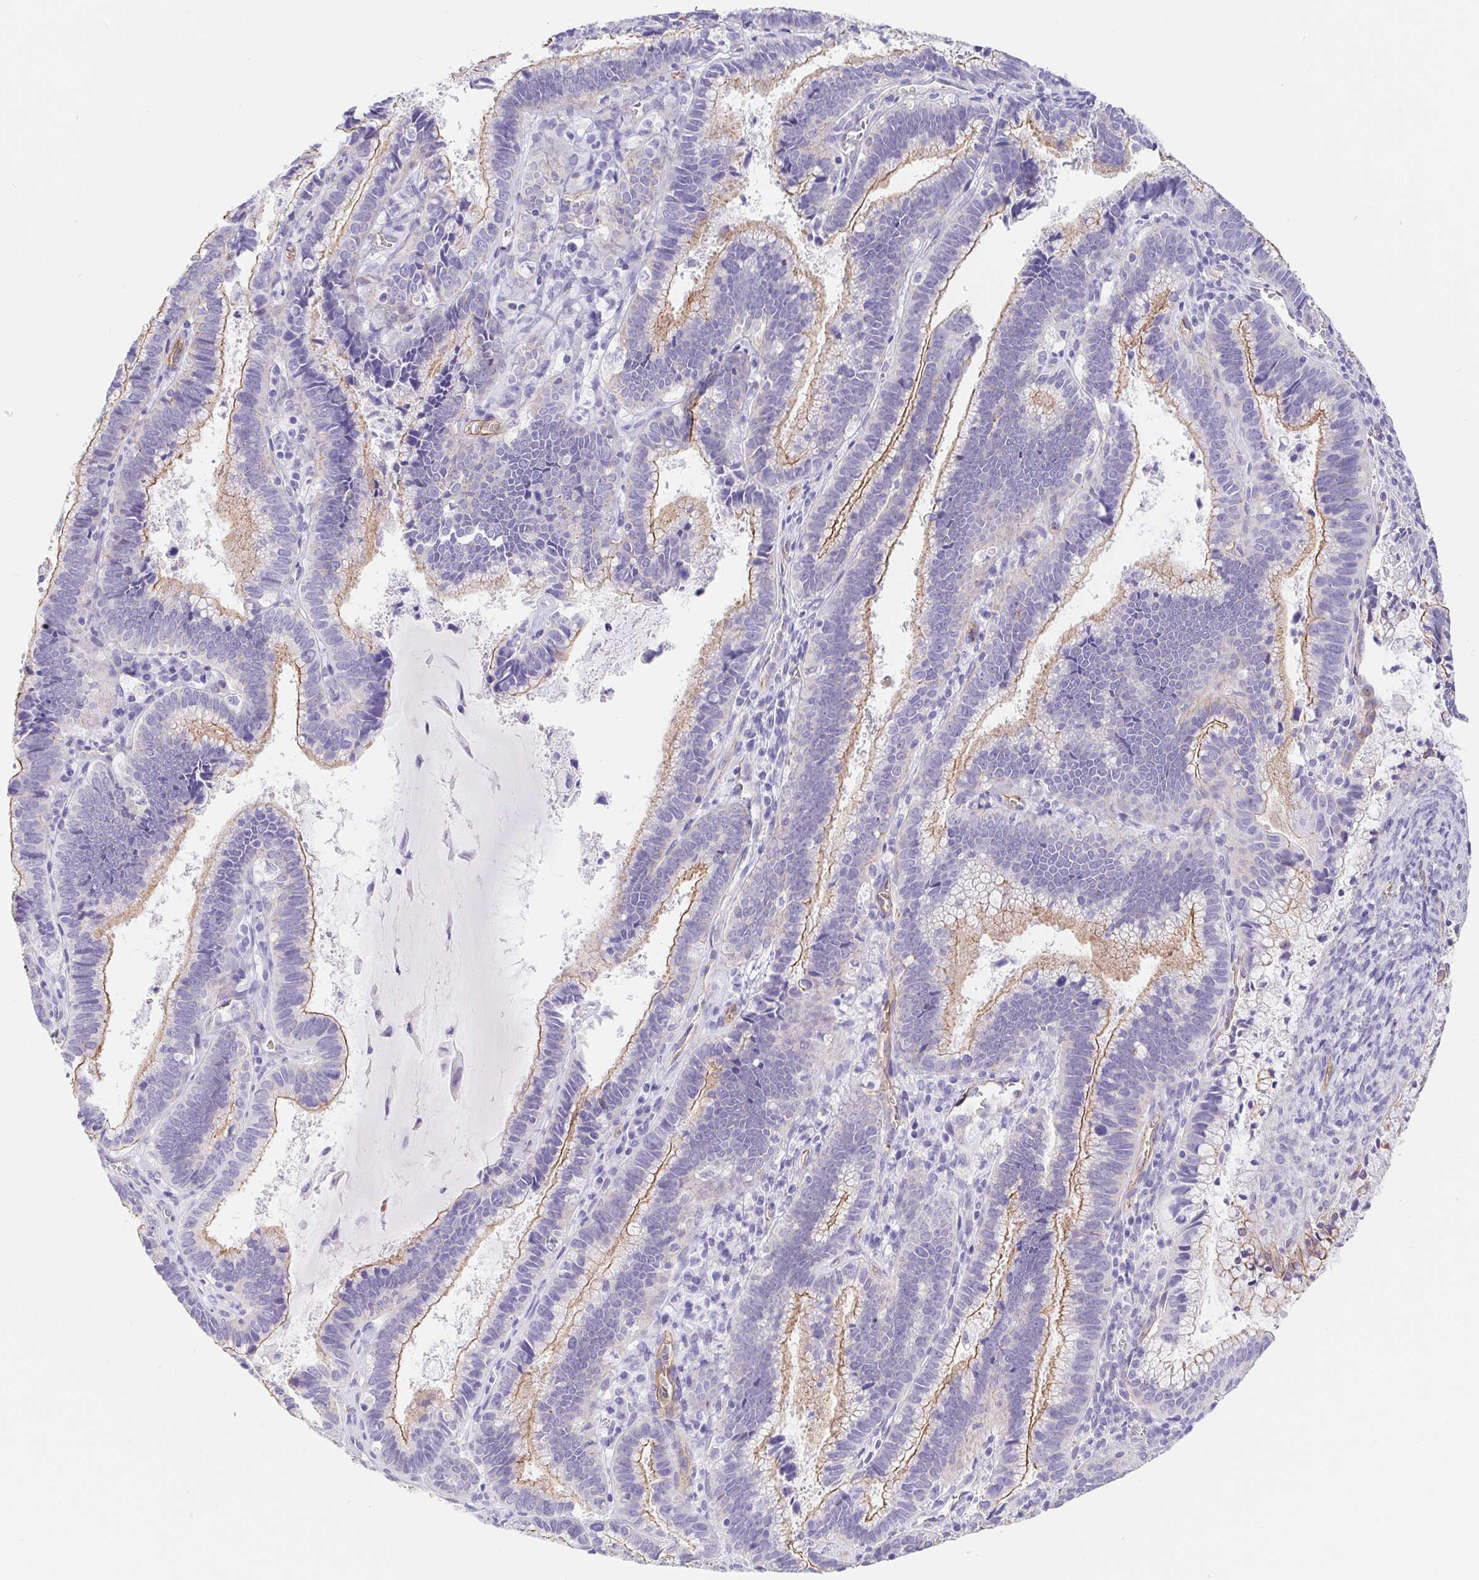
{"staining": {"intensity": "moderate", "quantity": ">75%", "location": "cytoplasmic/membranous"}, "tissue": "cervical cancer", "cell_type": "Tumor cells", "image_type": "cancer", "snomed": [{"axis": "morphology", "description": "Adenocarcinoma, NOS"}, {"axis": "topography", "description": "Cervix"}], "caption": "Immunohistochemistry (IHC) of cervical adenocarcinoma shows medium levels of moderate cytoplasmic/membranous staining in approximately >75% of tumor cells.", "gene": "LIMCH1", "patient": {"sex": "female", "age": 61}}